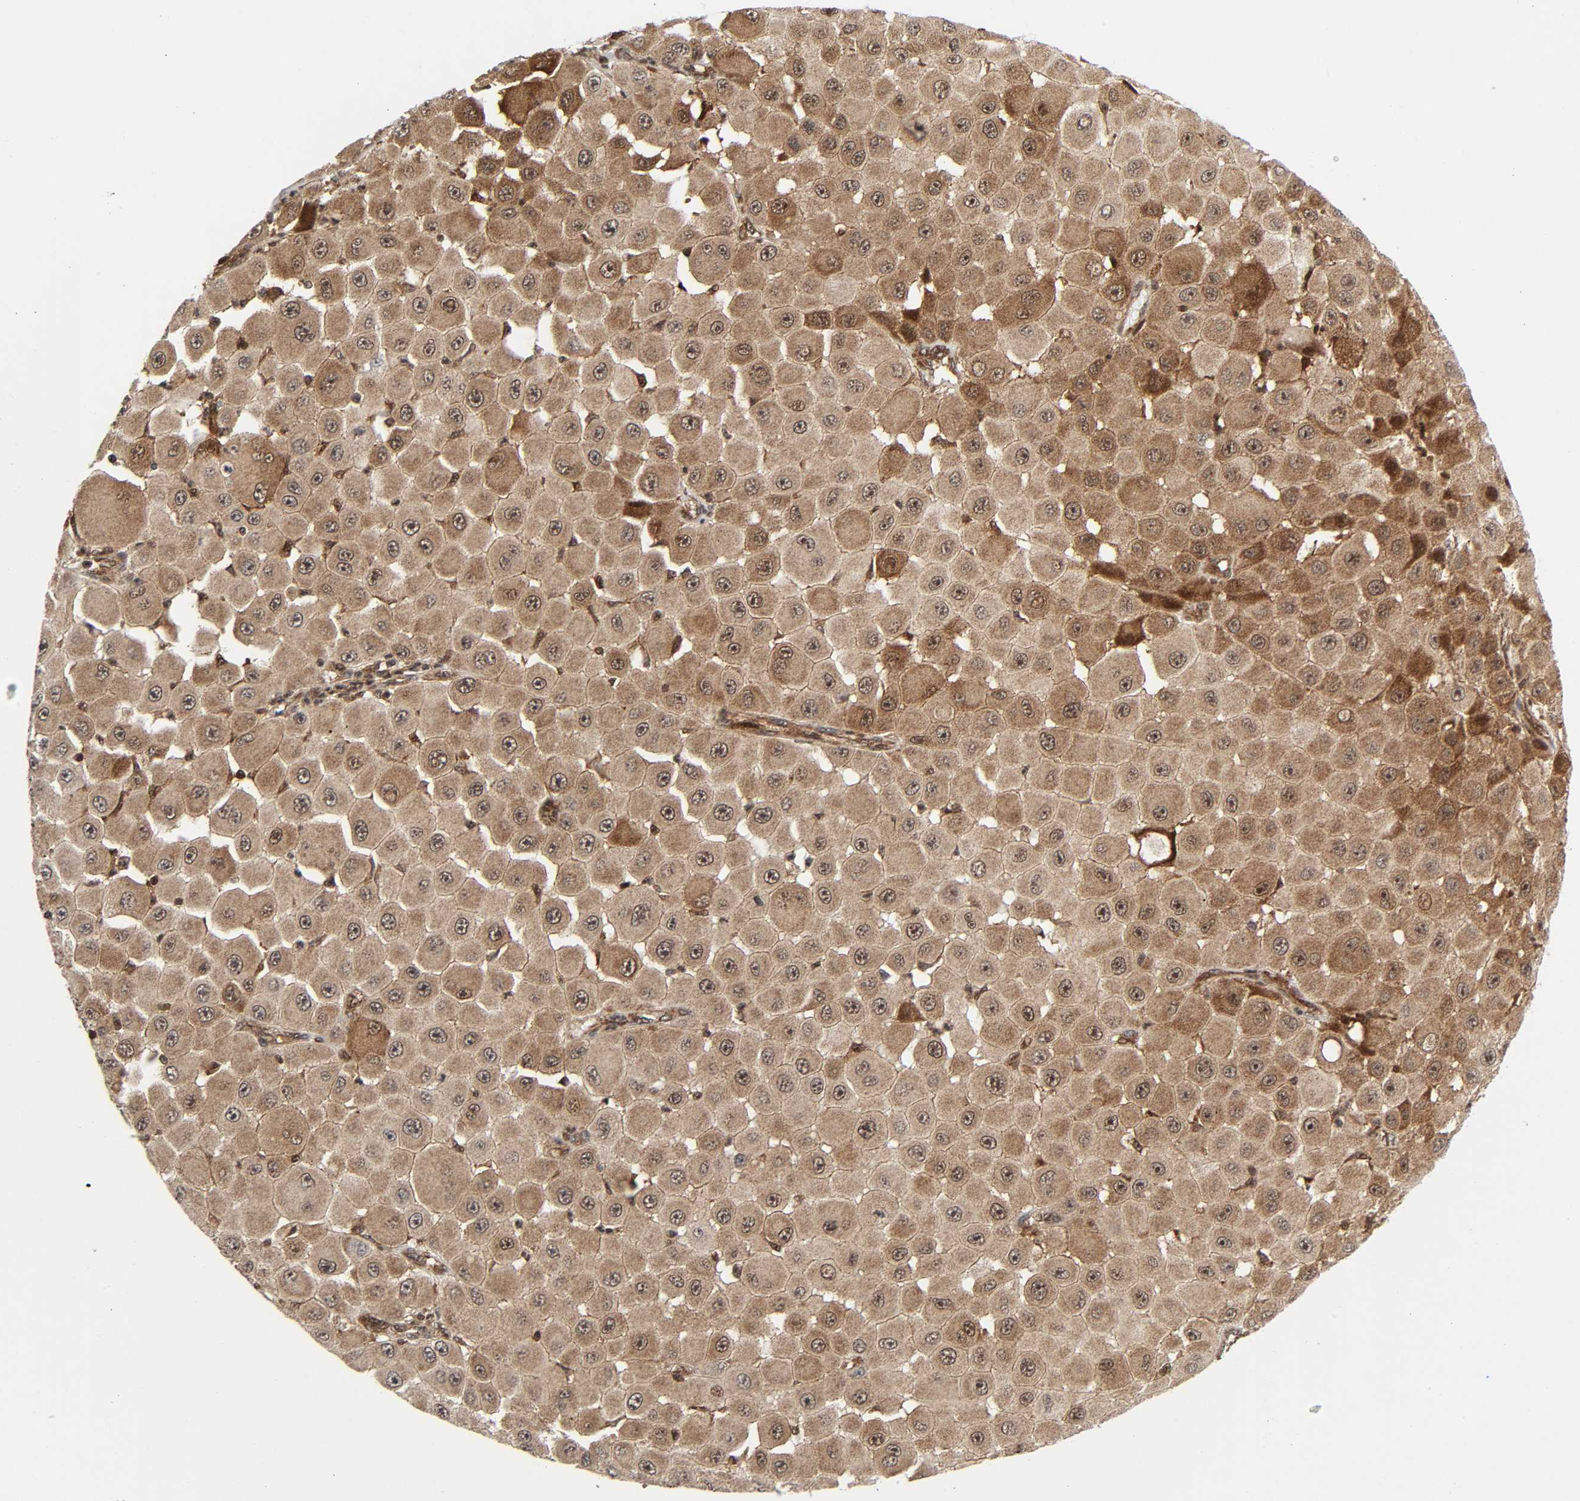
{"staining": {"intensity": "moderate", "quantity": ">75%", "location": "cytoplasmic/membranous"}, "tissue": "melanoma", "cell_type": "Tumor cells", "image_type": "cancer", "snomed": [{"axis": "morphology", "description": "Malignant melanoma, NOS"}, {"axis": "topography", "description": "Skin"}], "caption": "Malignant melanoma stained with a brown dye displays moderate cytoplasmic/membranous positive expression in approximately >75% of tumor cells.", "gene": "MAPK1", "patient": {"sex": "female", "age": 81}}